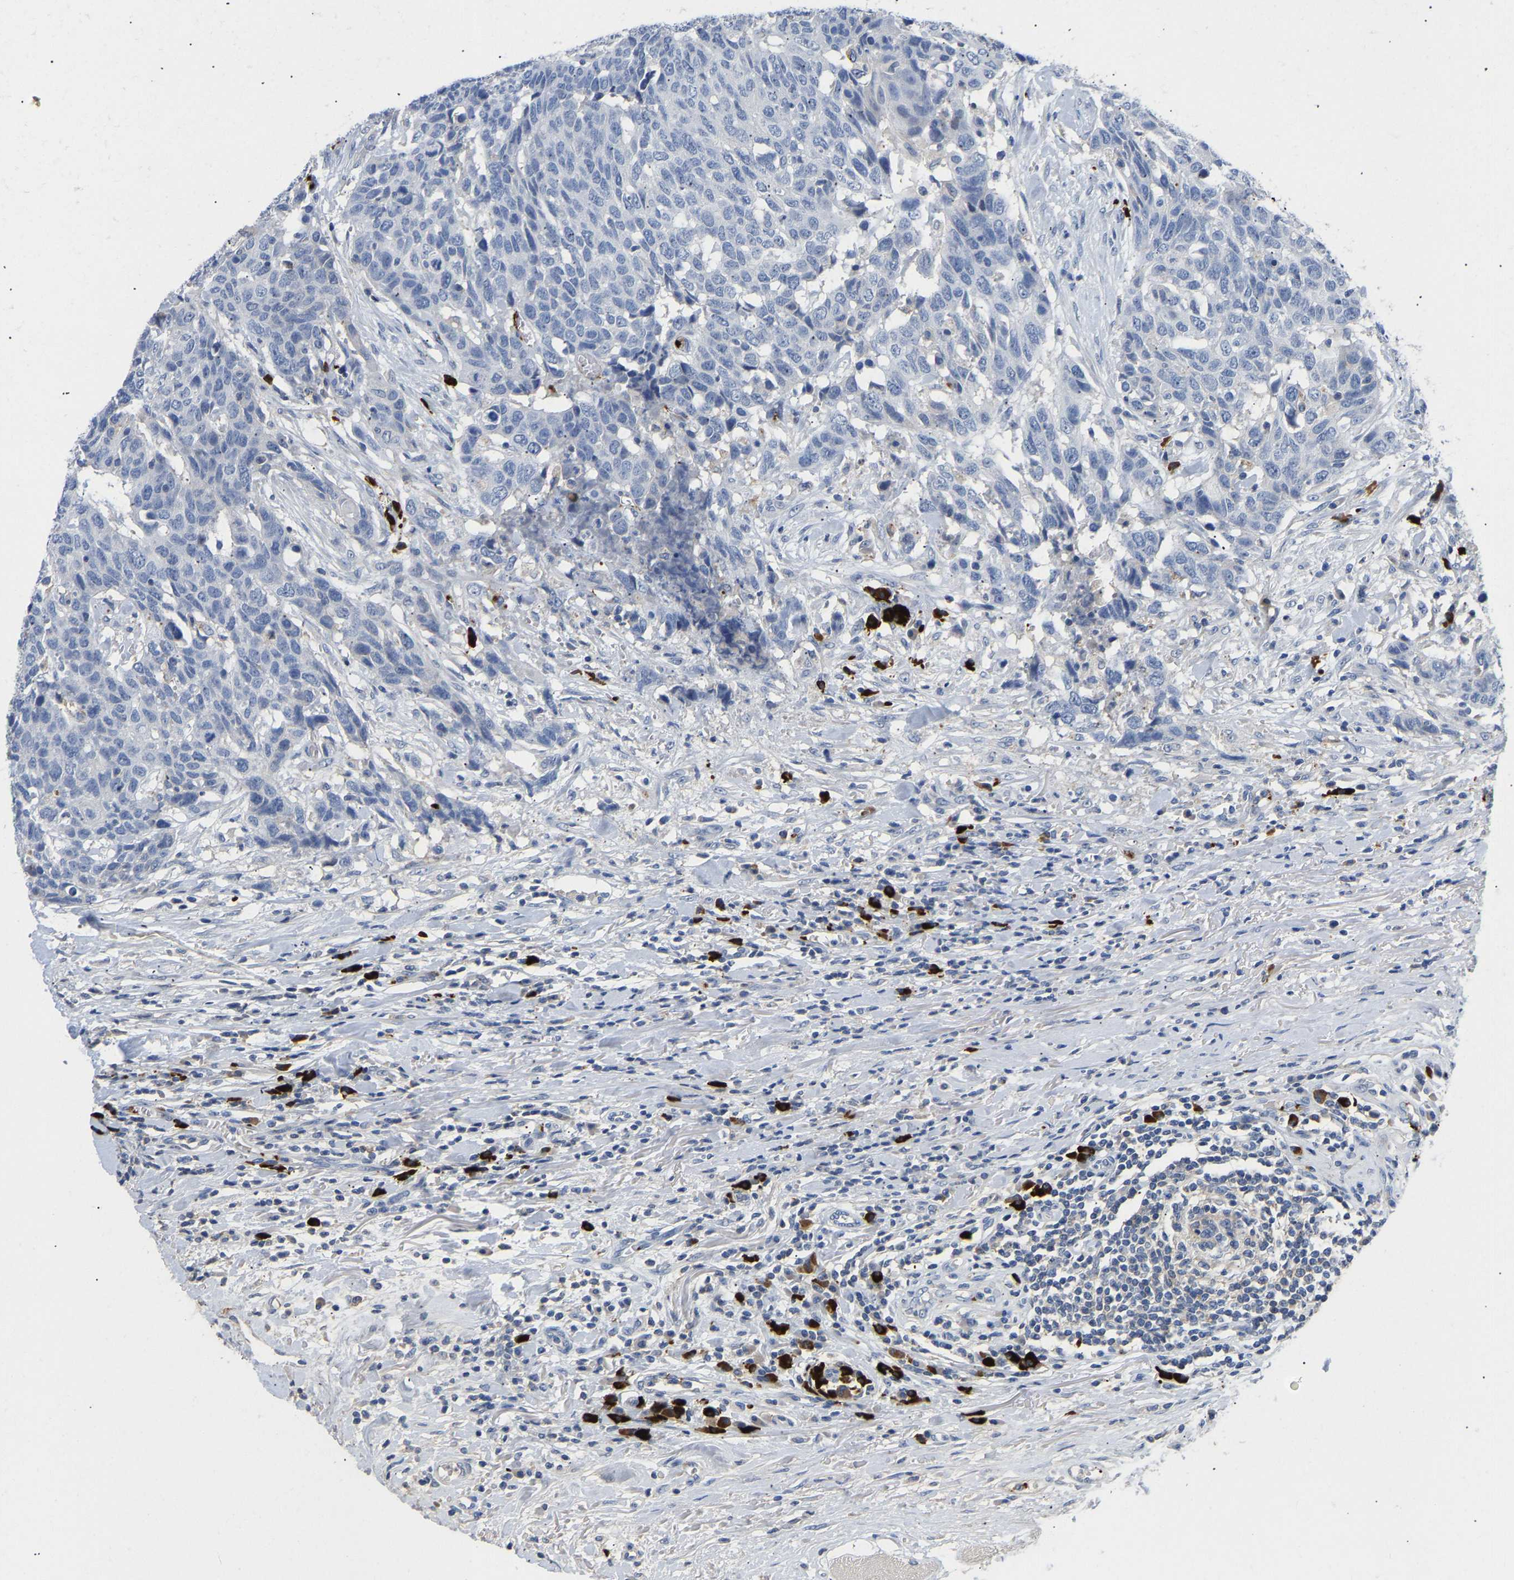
{"staining": {"intensity": "negative", "quantity": "none", "location": "none"}, "tissue": "head and neck cancer", "cell_type": "Tumor cells", "image_type": "cancer", "snomed": [{"axis": "morphology", "description": "Squamous cell carcinoma, NOS"}, {"axis": "topography", "description": "Head-Neck"}], "caption": "Tumor cells show no significant staining in squamous cell carcinoma (head and neck).", "gene": "FGF18", "patient": {"sex": "male", "age": 66}}